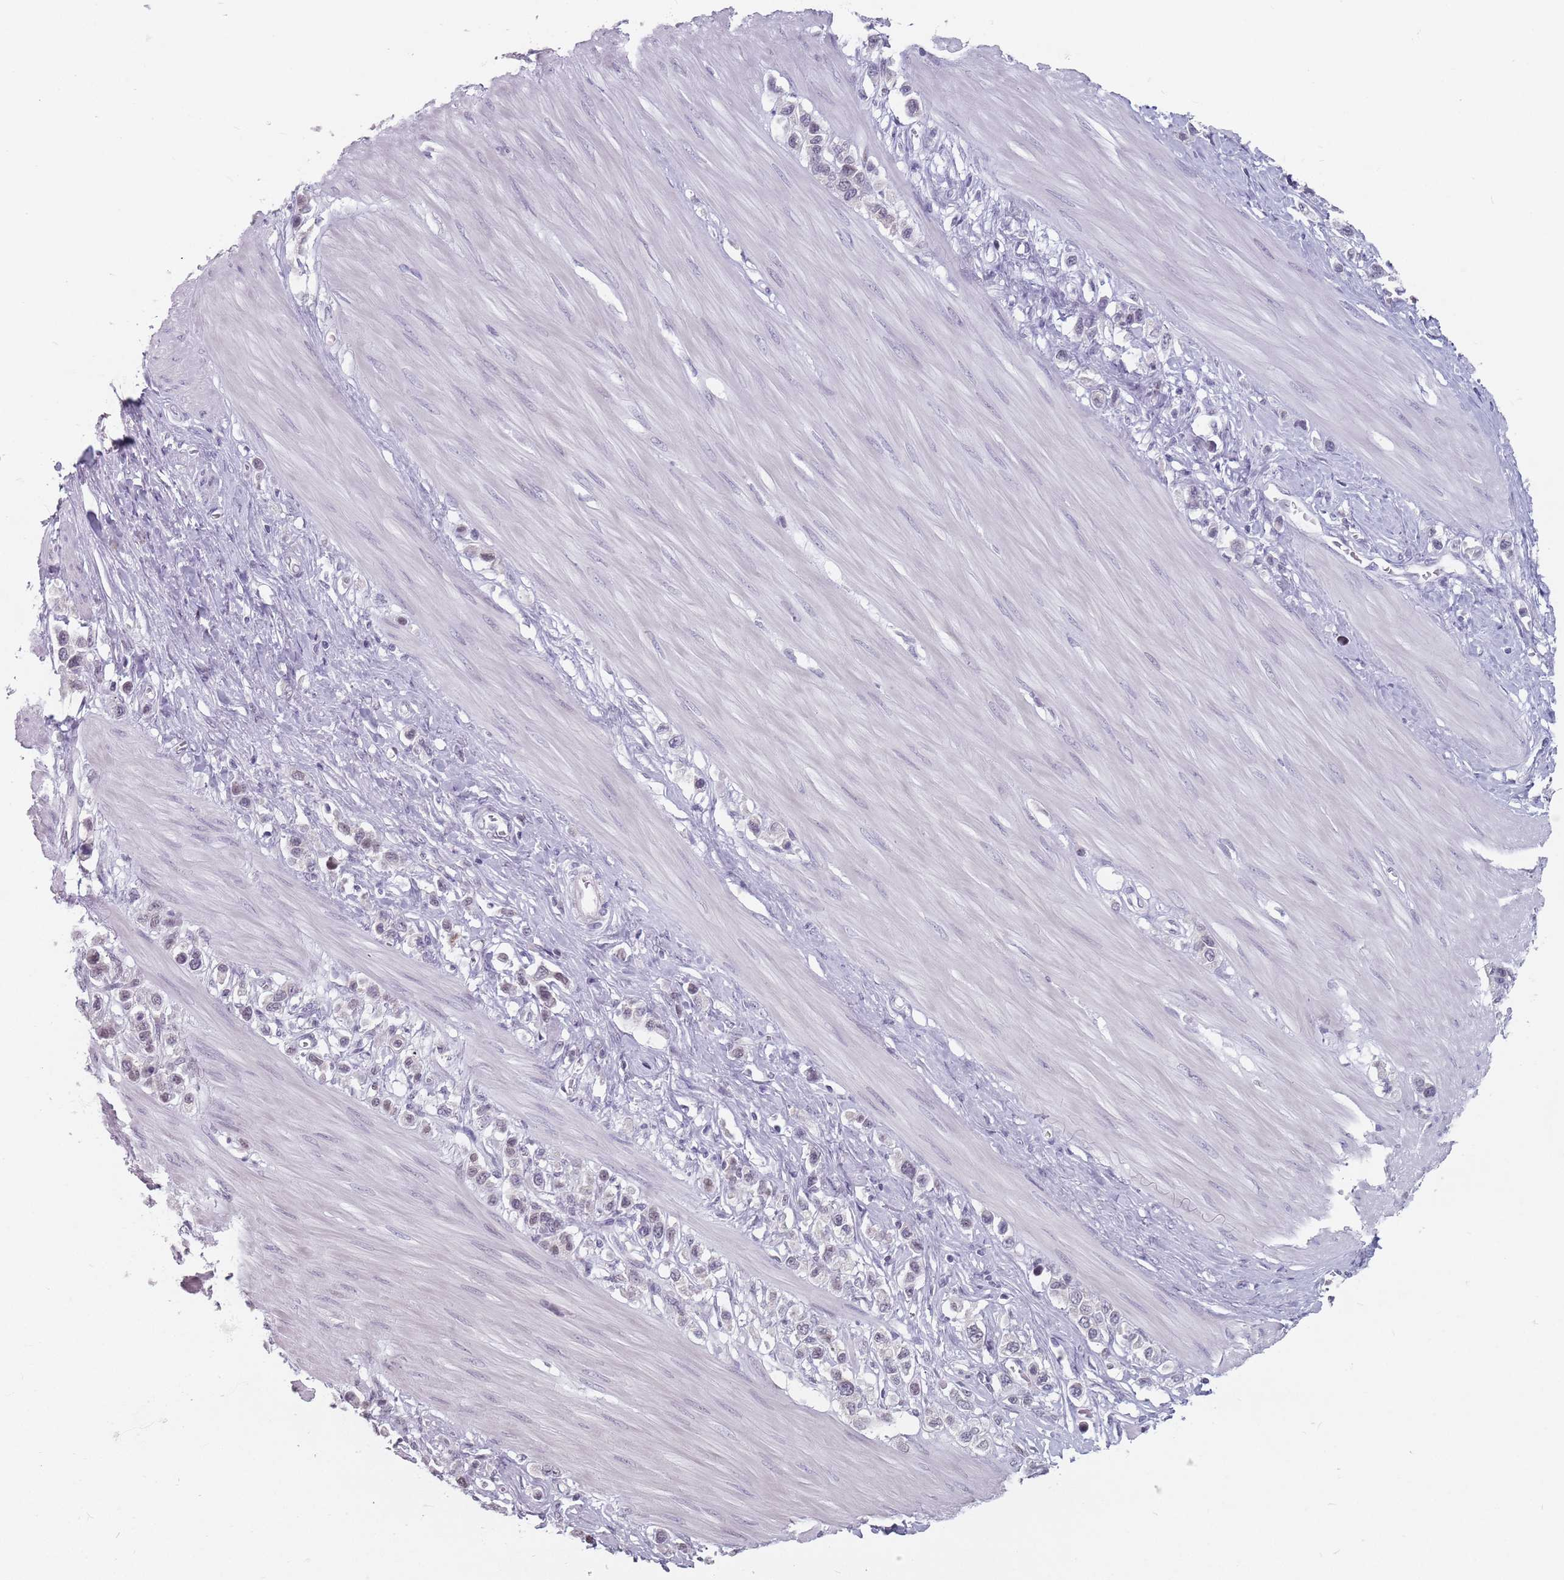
{"staining": {"intensity": "weak", "quantity": "25%-75%", "location": "nuclear"}, "tissue": "stomach cancer", "cell_type": "Tumor cells", "image_type": "cancer", "snomed": [{"axis": "morphology", "description": "Adenocarcinoma, NOS"}, {"axis": "topography", "description": "Stomach"}], "caption": "Protein staining reveals weak nuclear expression in approximately 25%-75% of tumor cells in adenocarcinoma (stomach).", "gene": "PTCHD1", "patient": {"sex": "female", "age": 65}}